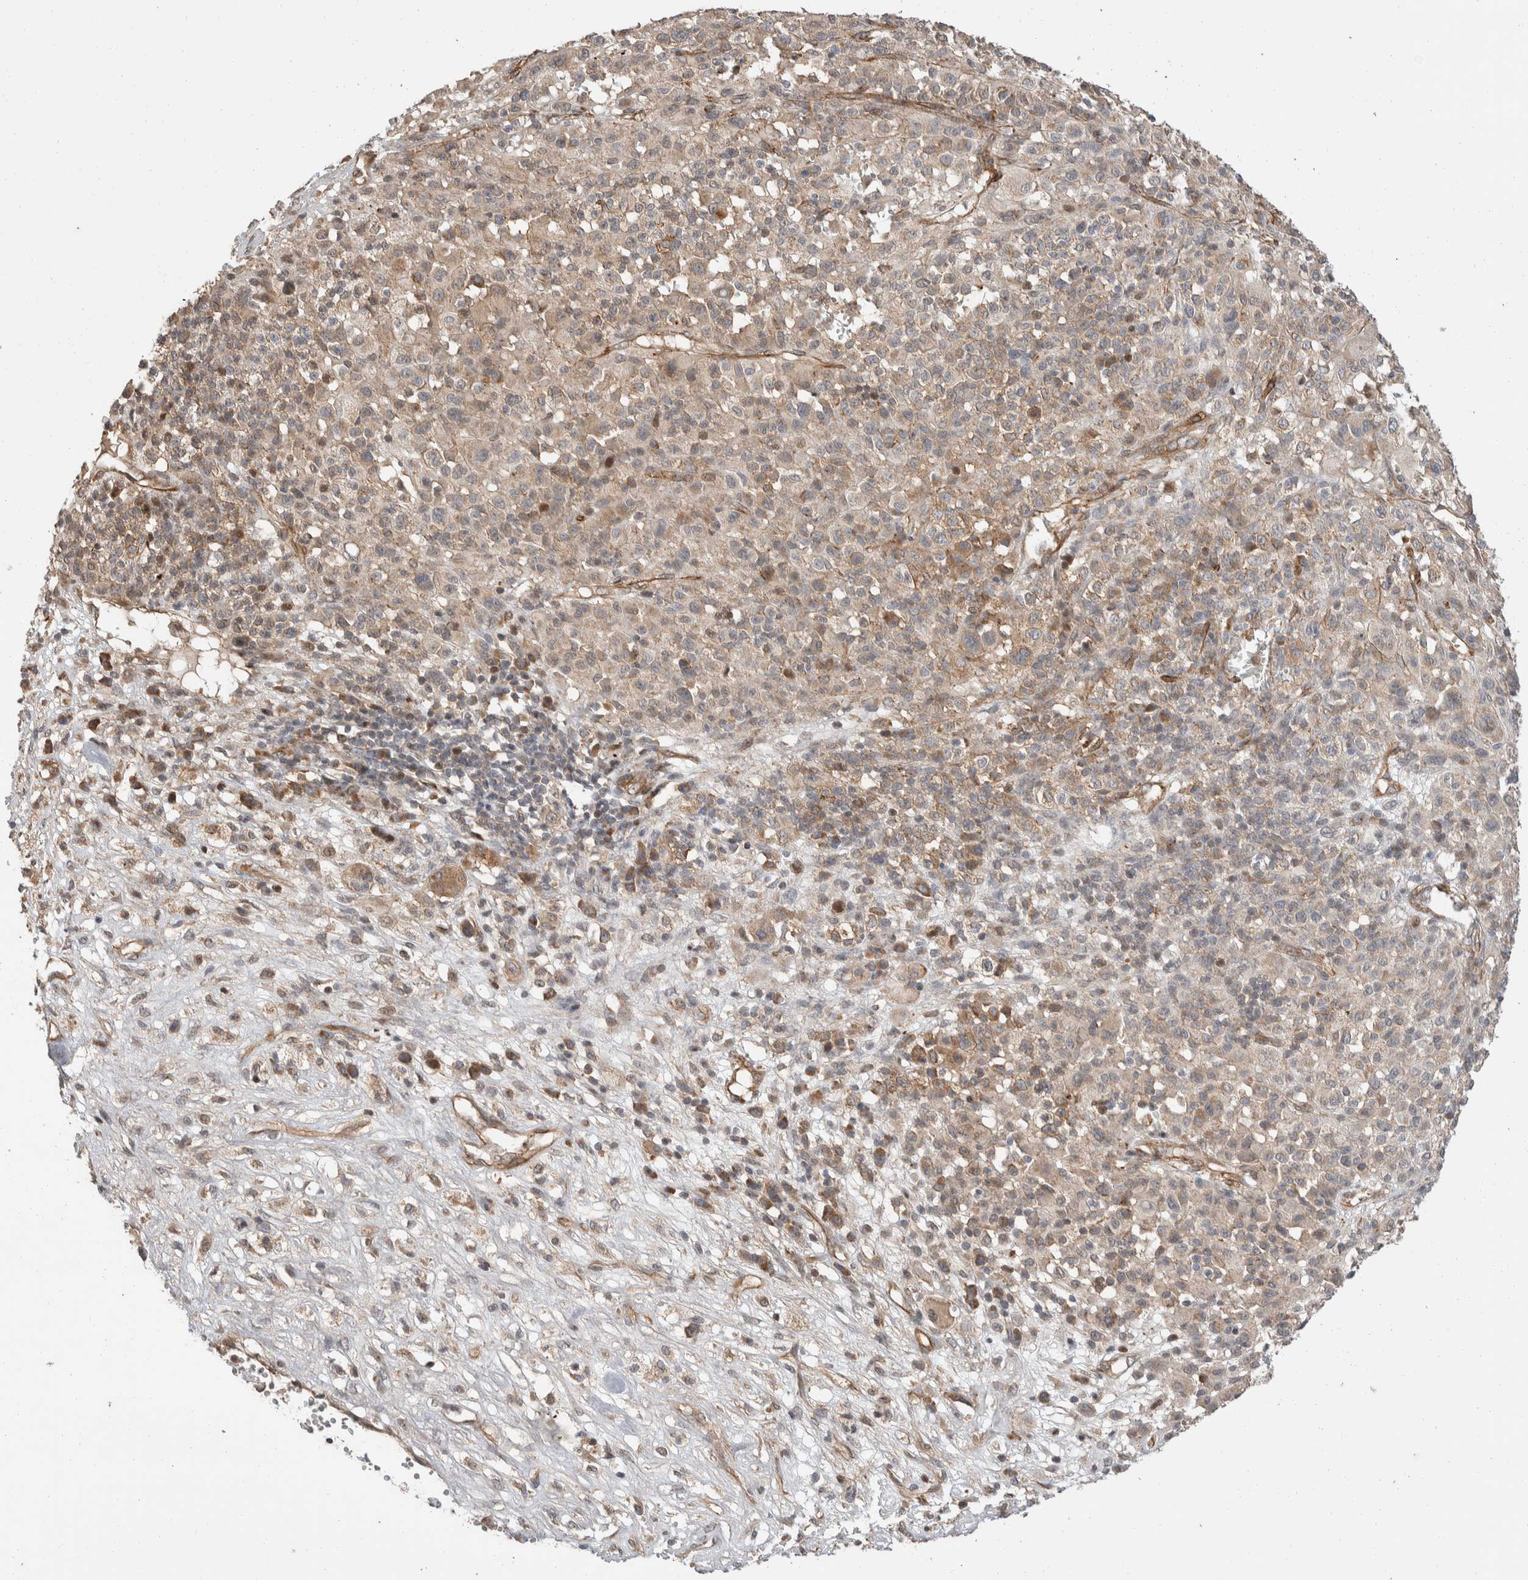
{"staining": {"intensity": "weak", "quantity": ">75%", "location": "cytoplasmic/membranous"}, "tissue": "melanoma", "cell_type": "Tumor cells", "image_type": "cancer", "snomed": [{"axis": "morphology", "description": "Malignant melanoma, Metastatic site"}, {"axis": "topography", "description": "Skin"}], "caption": "This is a photomicrograph of immunohistochemistry (IHC) staining of melanoma, which shows weak staining in the cytoplasmic/membranous of tumor cells.", "gene": "ERC1", "patient": {"sex": "female", "age": 74}}